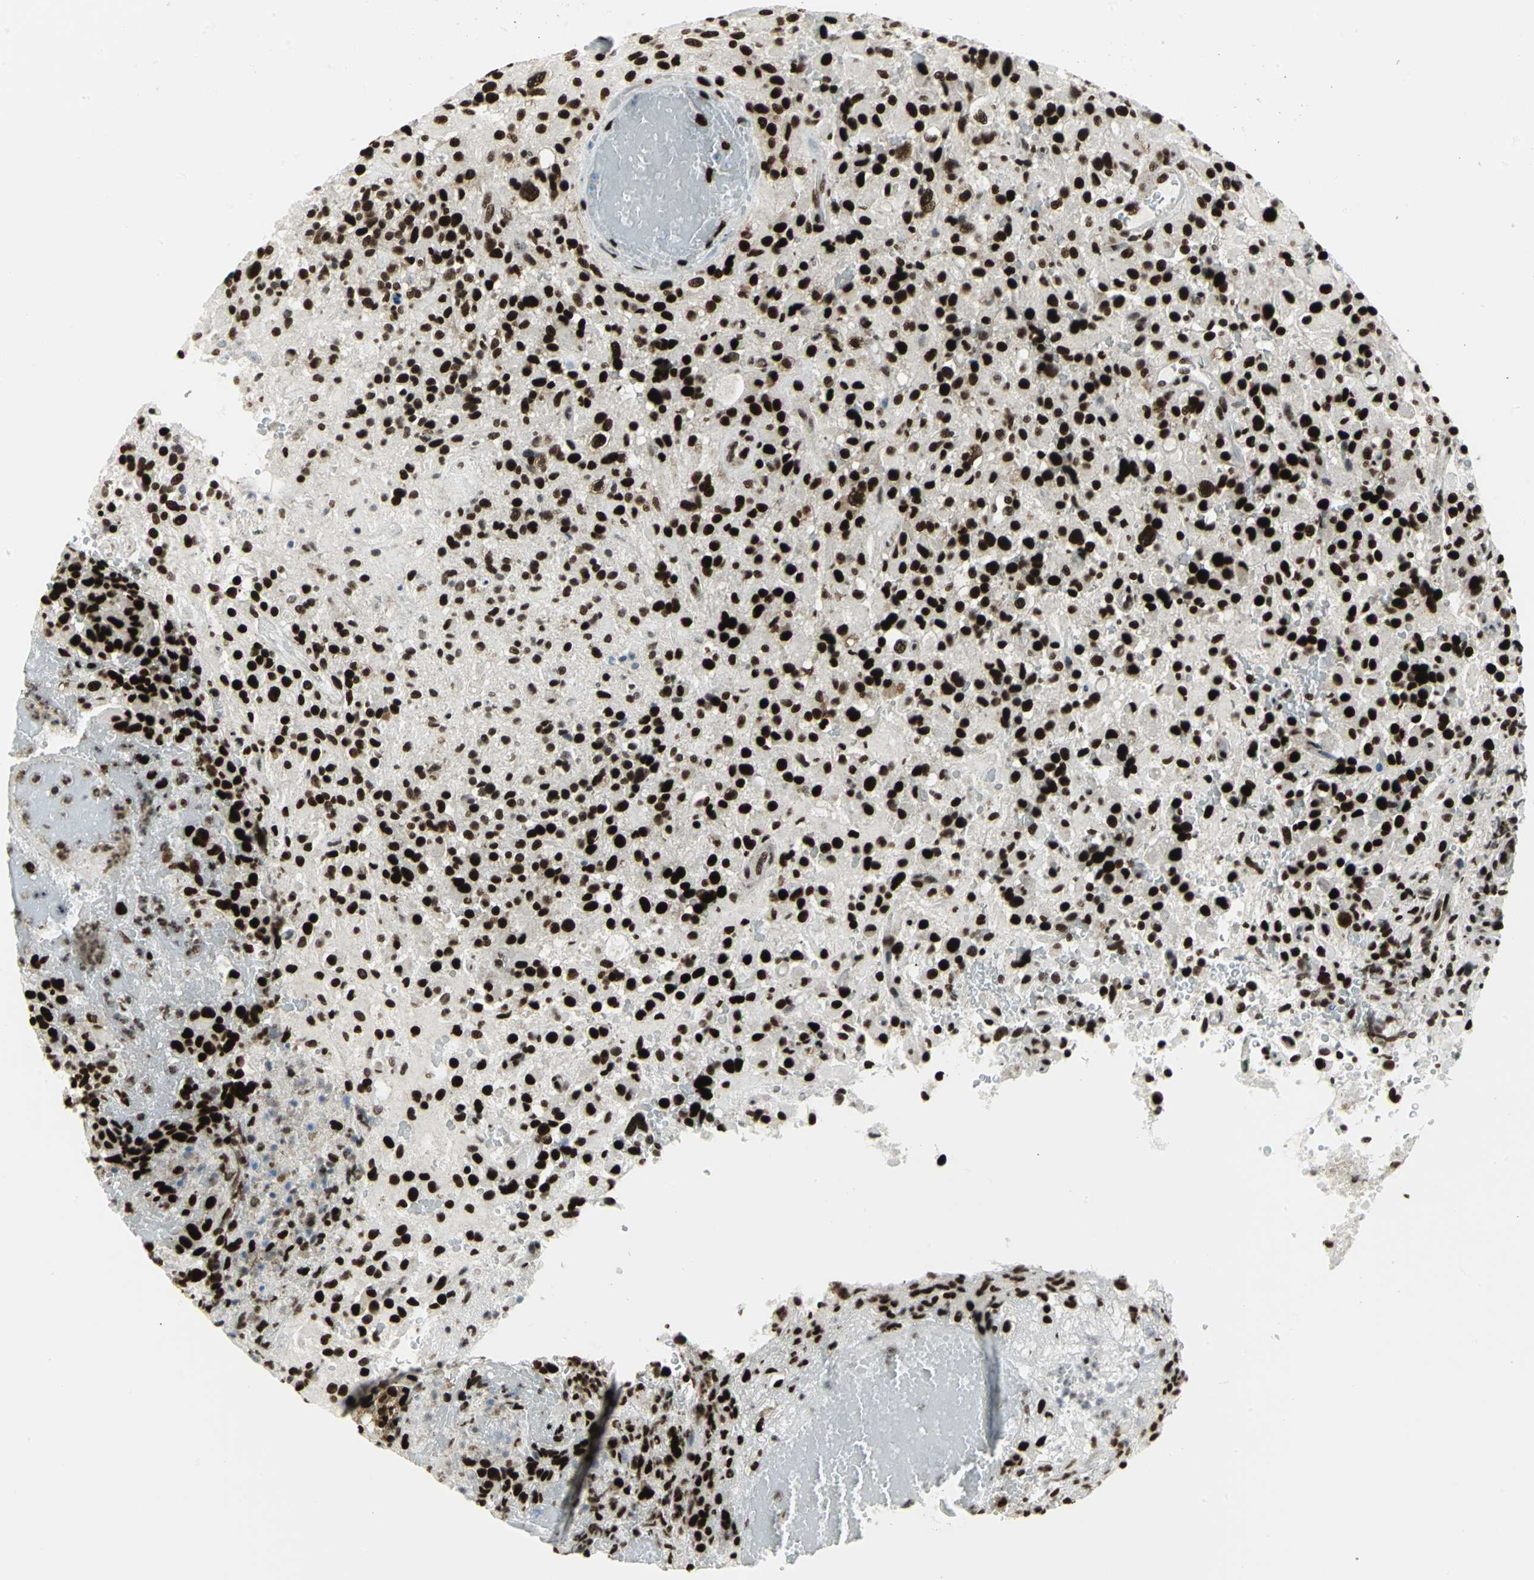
{"staining": {"intensity": "strong", "quantity": ">75%", "location": "nuclear"}, "tissue": "glioma", "cell_type": "Tumor cells", "image_type": "cancer", "snomed": [{"axis": "morphology", "description": "Glioma, malignant, High grade"}, {"axis": "topography", "description": "Brain"}], "caption": "Protein staining by IHC shows strong nuclear staining in about >75% of tumor cells in glioma.", "gene": "SMARCA4", "patient": {"sex": "male", "age": 71}}